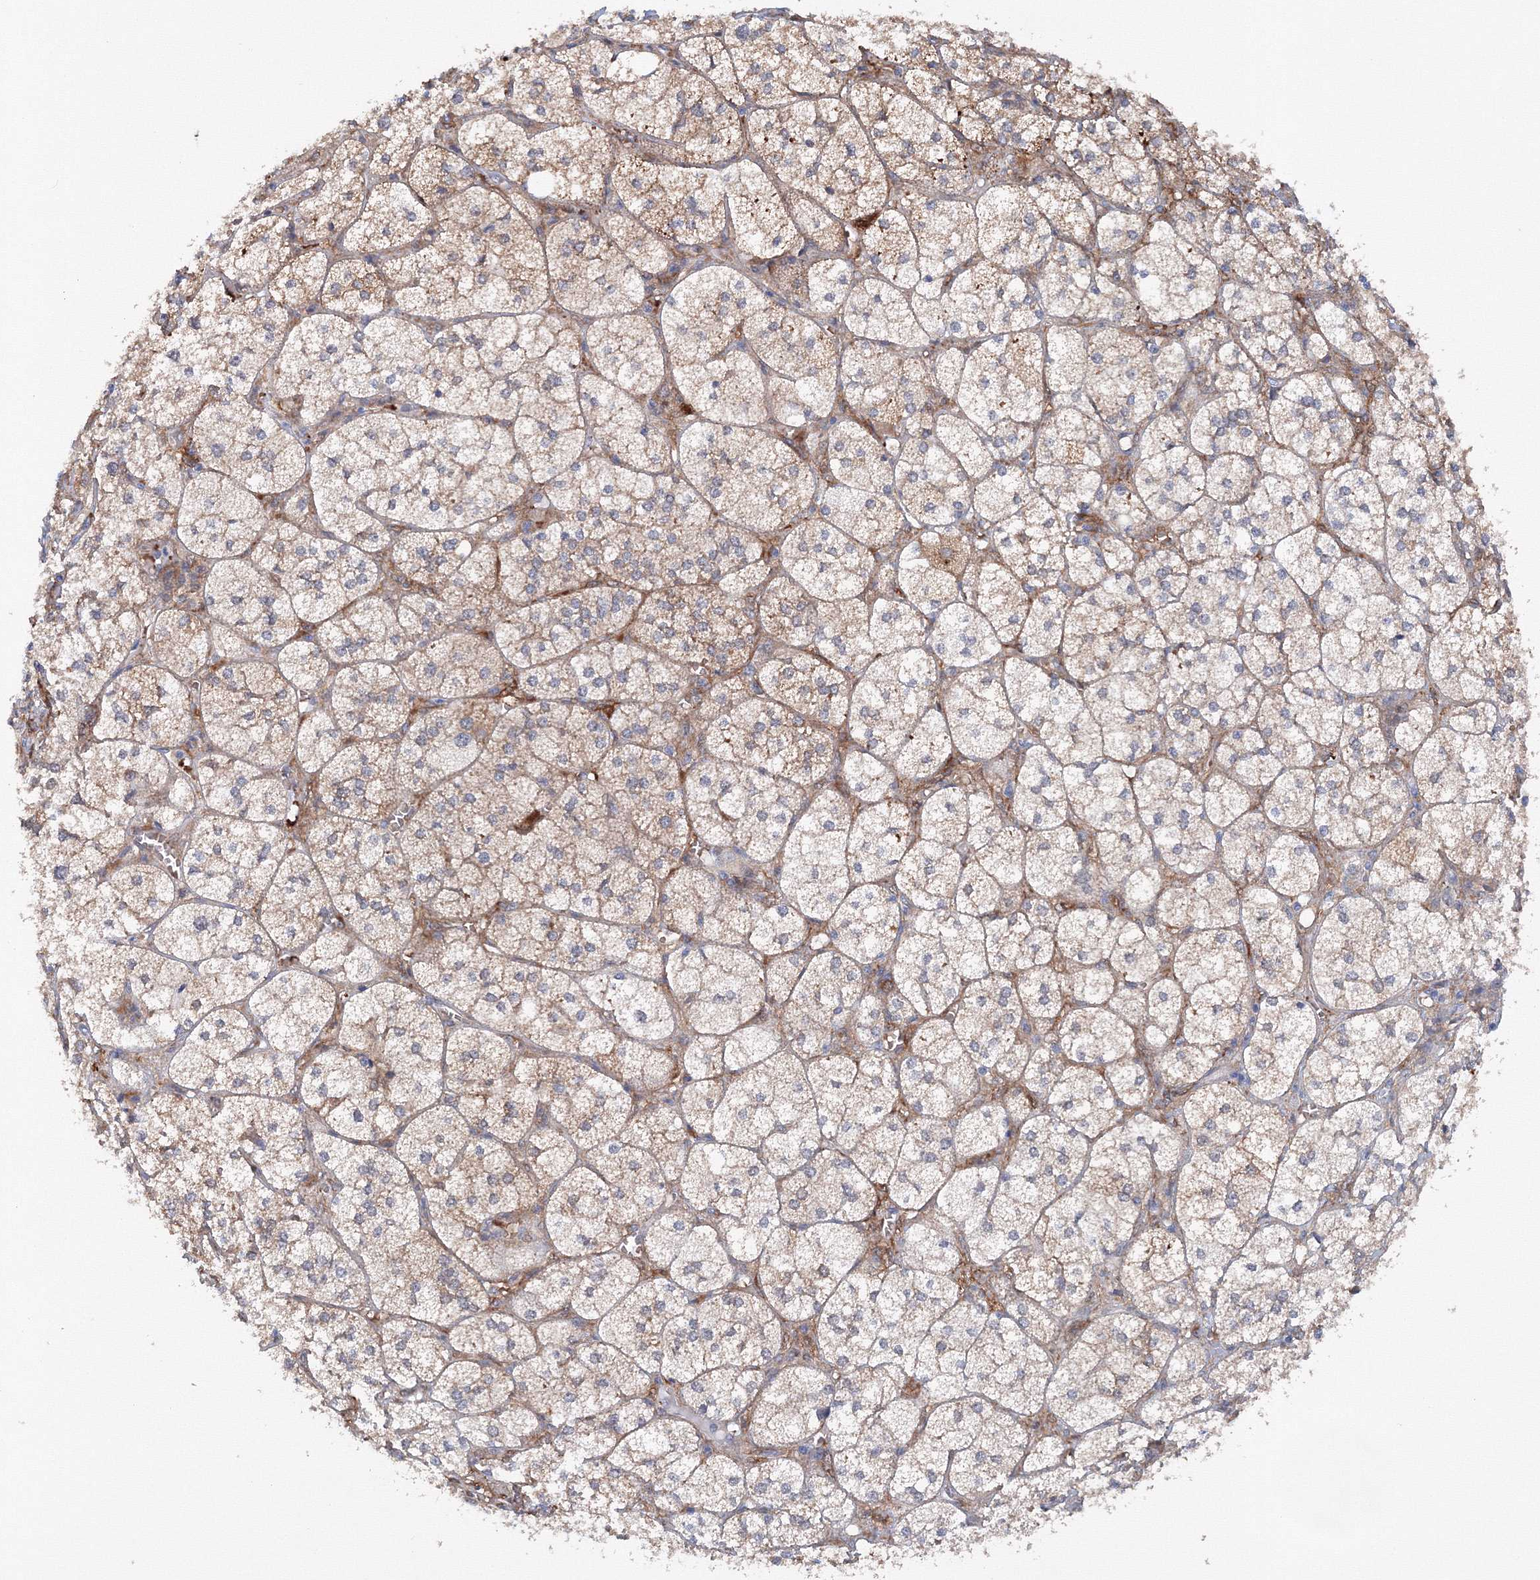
{"staining": {"intensity": "moderate", "quantity": "25%-75%", "location": "cytoplasmic/membranous"}, "tissue": "adrenal gland", "cell_type": "Glandular cells", "image_type": "normal", "snomed": [{"axis": "morphology", "description": "Normal tissue, NOS"}, {"axis": "topography", "description": "Adrenal gland"}], "caption": "Brown immunohistochemical staining in normal human adrenal gland exhibits moderate cytoplasmic/membranous expression in about 25%-75% of glandular cells. The staining was performed using DAB, with brown indicating positive protein expression. Nuclei are stained blue with hematoxylin.", "gene": "DIS3L2", "patient": {"sex": "female", "age": 61}}